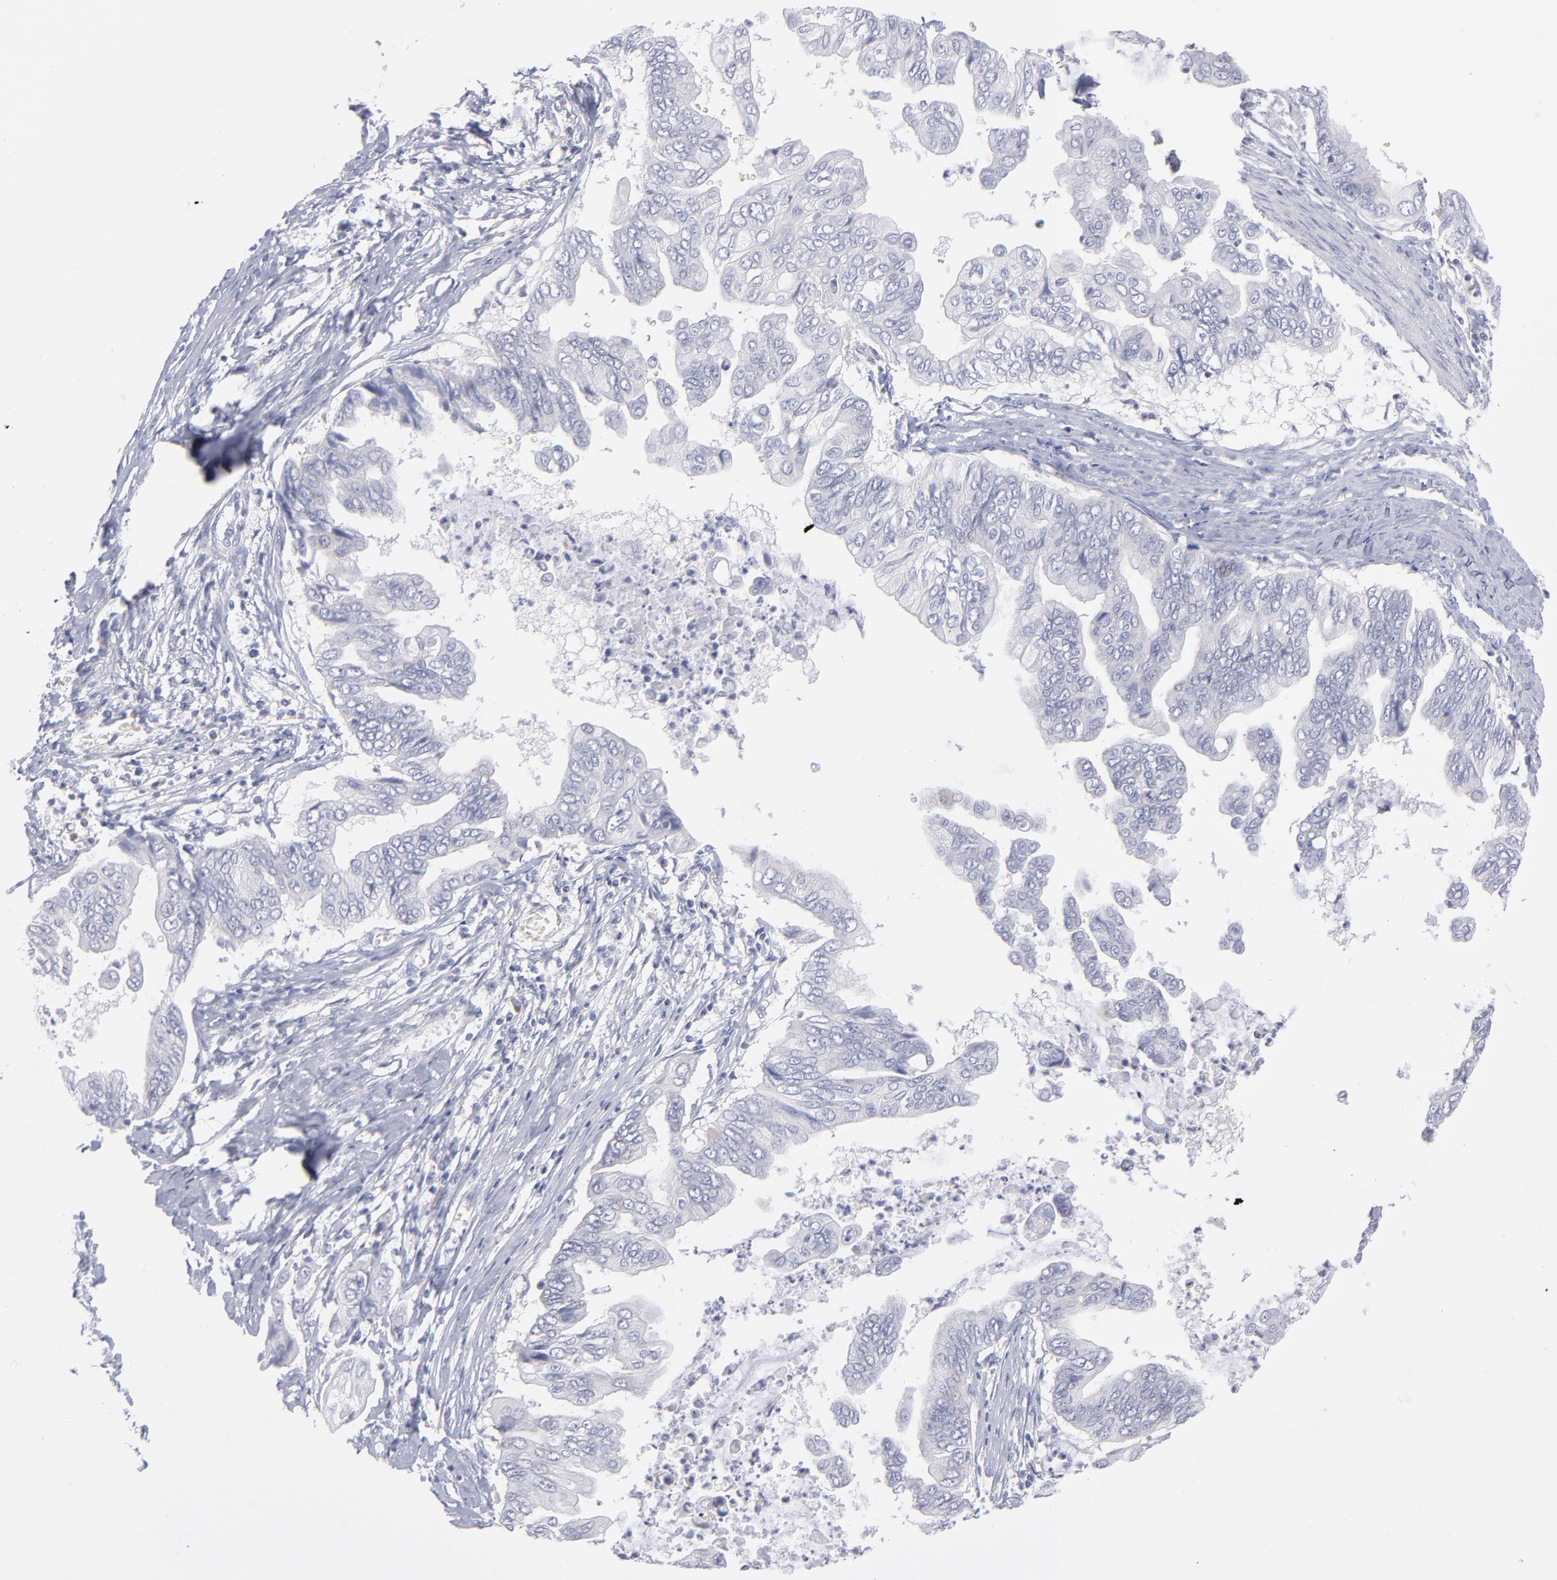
{"staining": {"intensity": "weak", "quantity": "<25%", "location": "cytoplasmic/membranous"}, "tissue": "stomach cancer", "cell_type": "Tumor cells", "image_type": "cancer", "snomed": [{"axis": "morphology", "description": "Adenocarcinoma, NOS"}, {"axis": "topography", "description": "Stomach, upper"}], "caption": "High magnification brightfield microscopy of stomach cancer (adenocarcinoma) stained with DAB (brown) and counterstained with hematoxylin (blue): tumor cells show no significant expression.", "gene": "MTHFD2", "patient": {"sex": "male", "age": 80}}